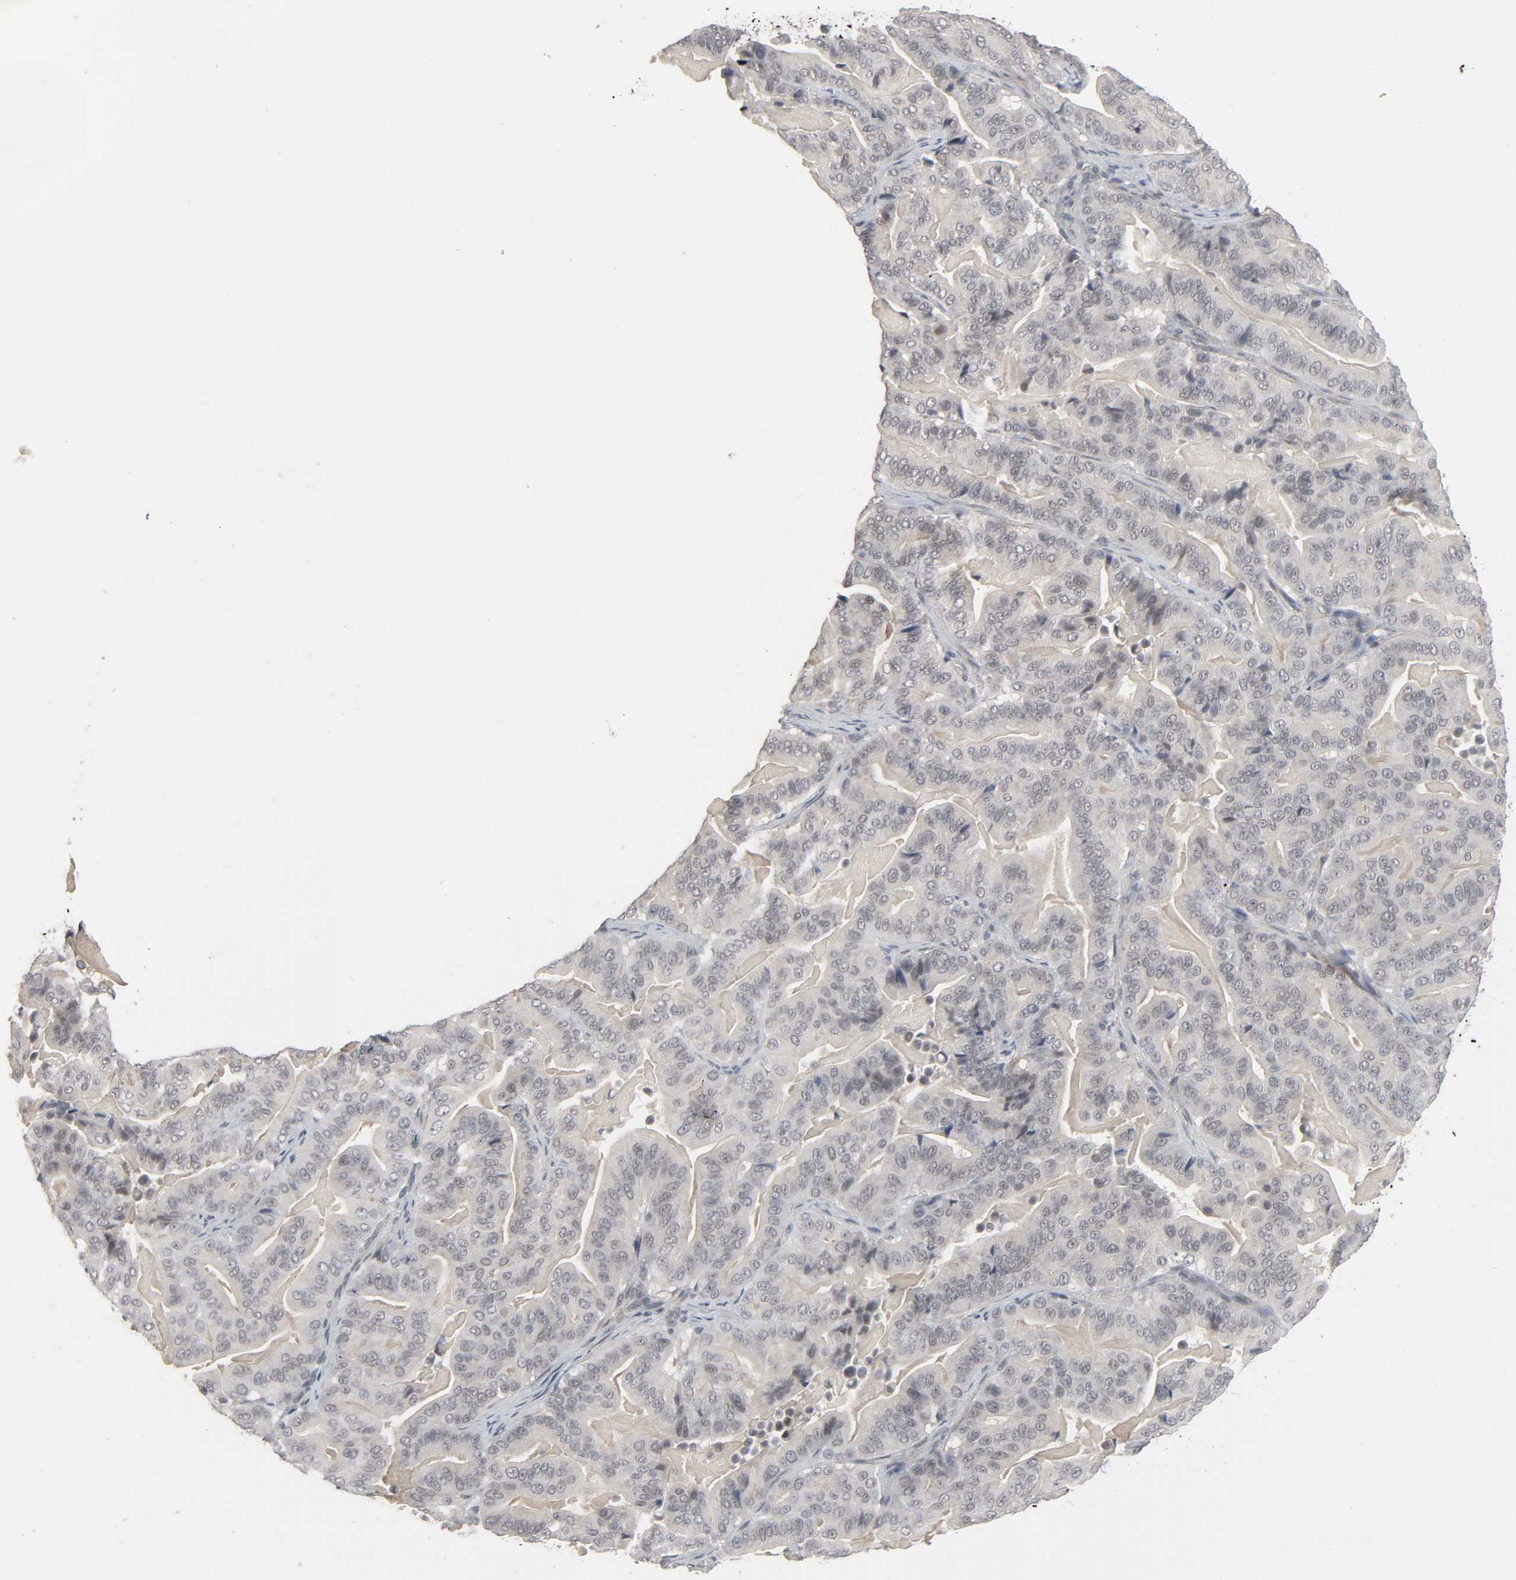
{"staining": {"intensity": "negative", "quantity": "none", "location": "none"}, "tissue": "pancreatic cancer", "cell_type": "Tumor cells", "image_type": "cancer", "snomed": [{"axis": "morphology", "description": "Adenocarcinoma, NOS"}, {"axis": "topography", "description": "Pancreas"}], "caption": "This is an immunohistochemistry (IHC) histopathology image of human pancreatic cancer. There is no positivity in tumor cells.", "gene": "ZNF222", "patient": {"sex": "male", "age": 63}}